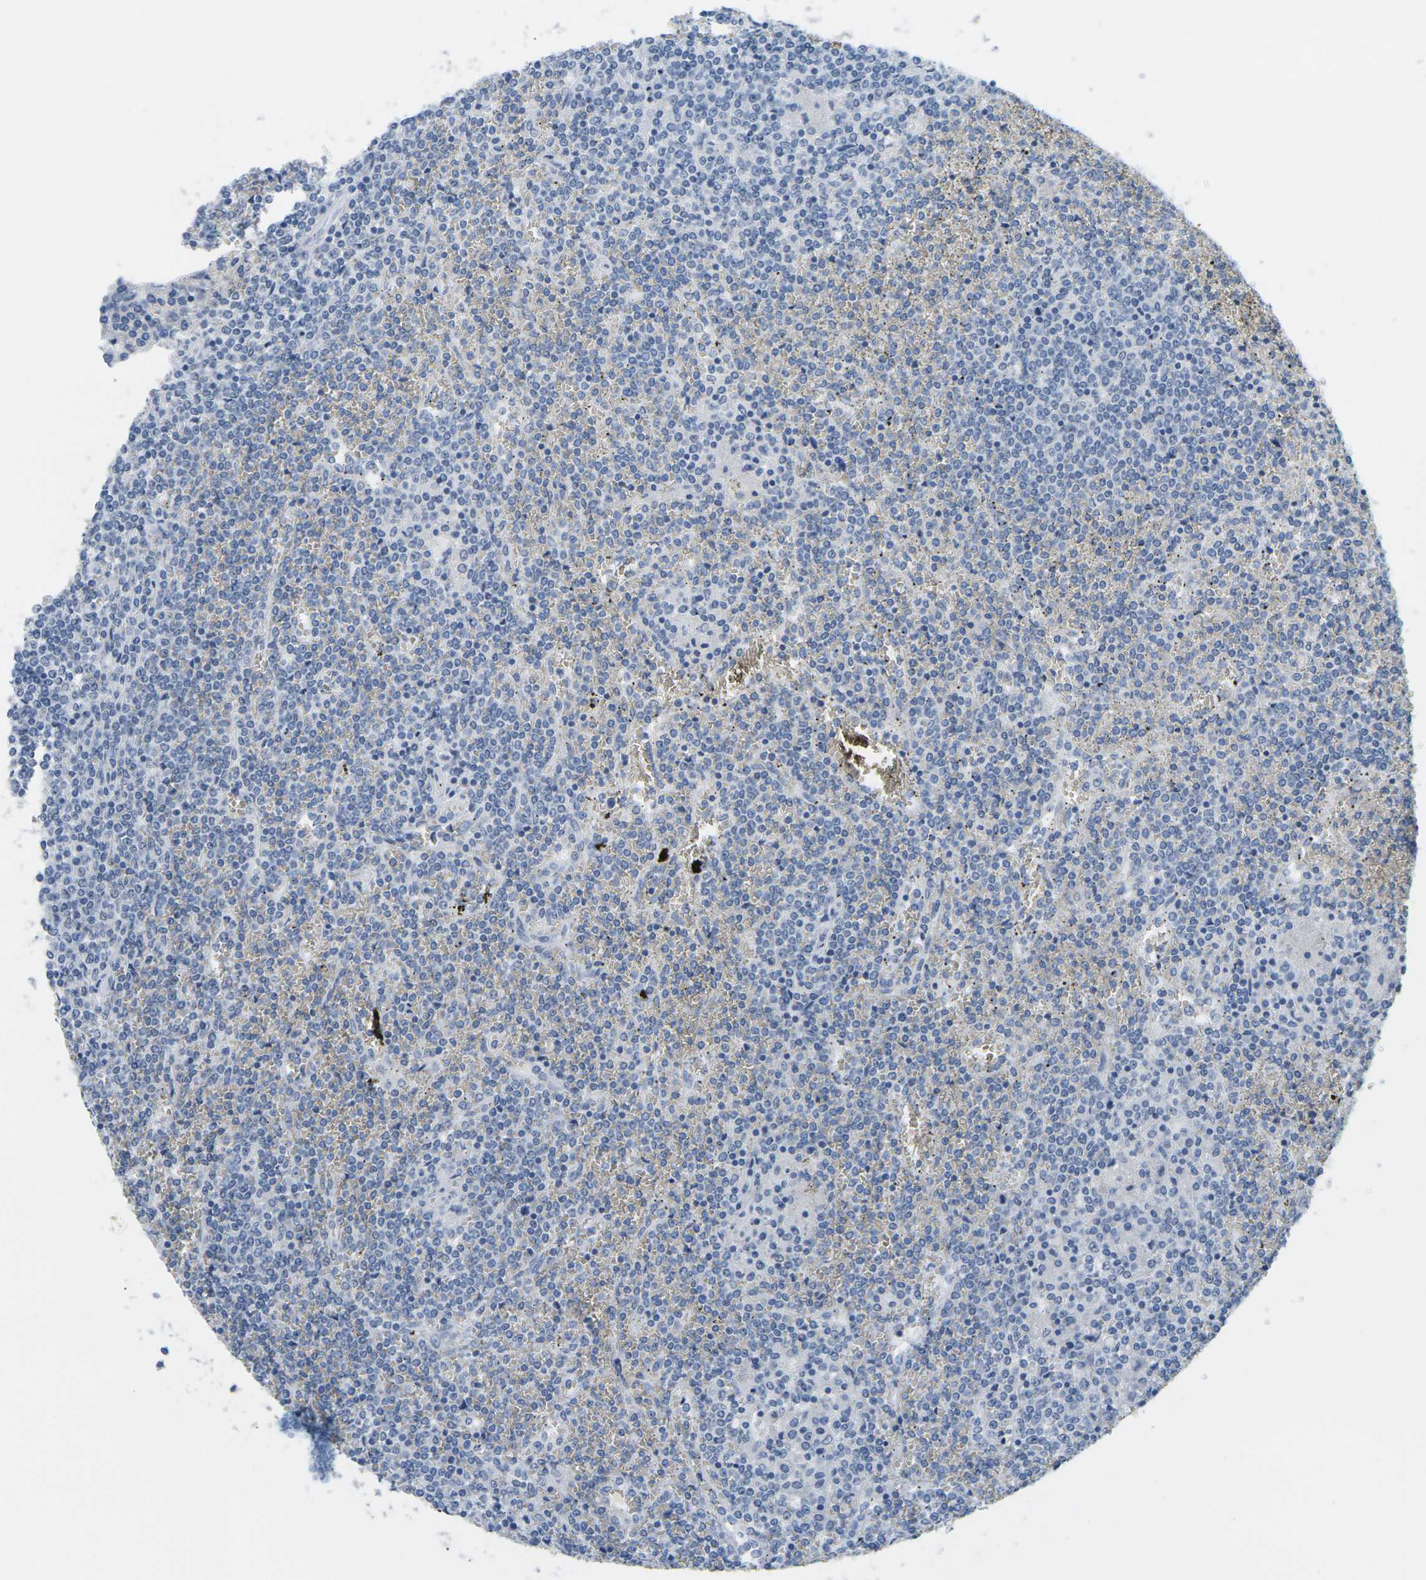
{"staining": {"intensity": "negative", "quantity": "none", "location": "none"}, "tissue": "lymphoma", "cell_type": "Tumor cells", "image_type": "cancer", "snomed": [{"axis": "morphology", "description": "Malignant lymphoma, non-Hodgkin's type, Low grade"}, {"axis": "topography", "description": "Spleen"}], "caption": "Tumor cells are negative for protein expression in human malignant lymphoma, non-Hodgkin's type (low-grade).", "gene": "CTAG1A", "patient": {"sex": "female", "age": 19}}